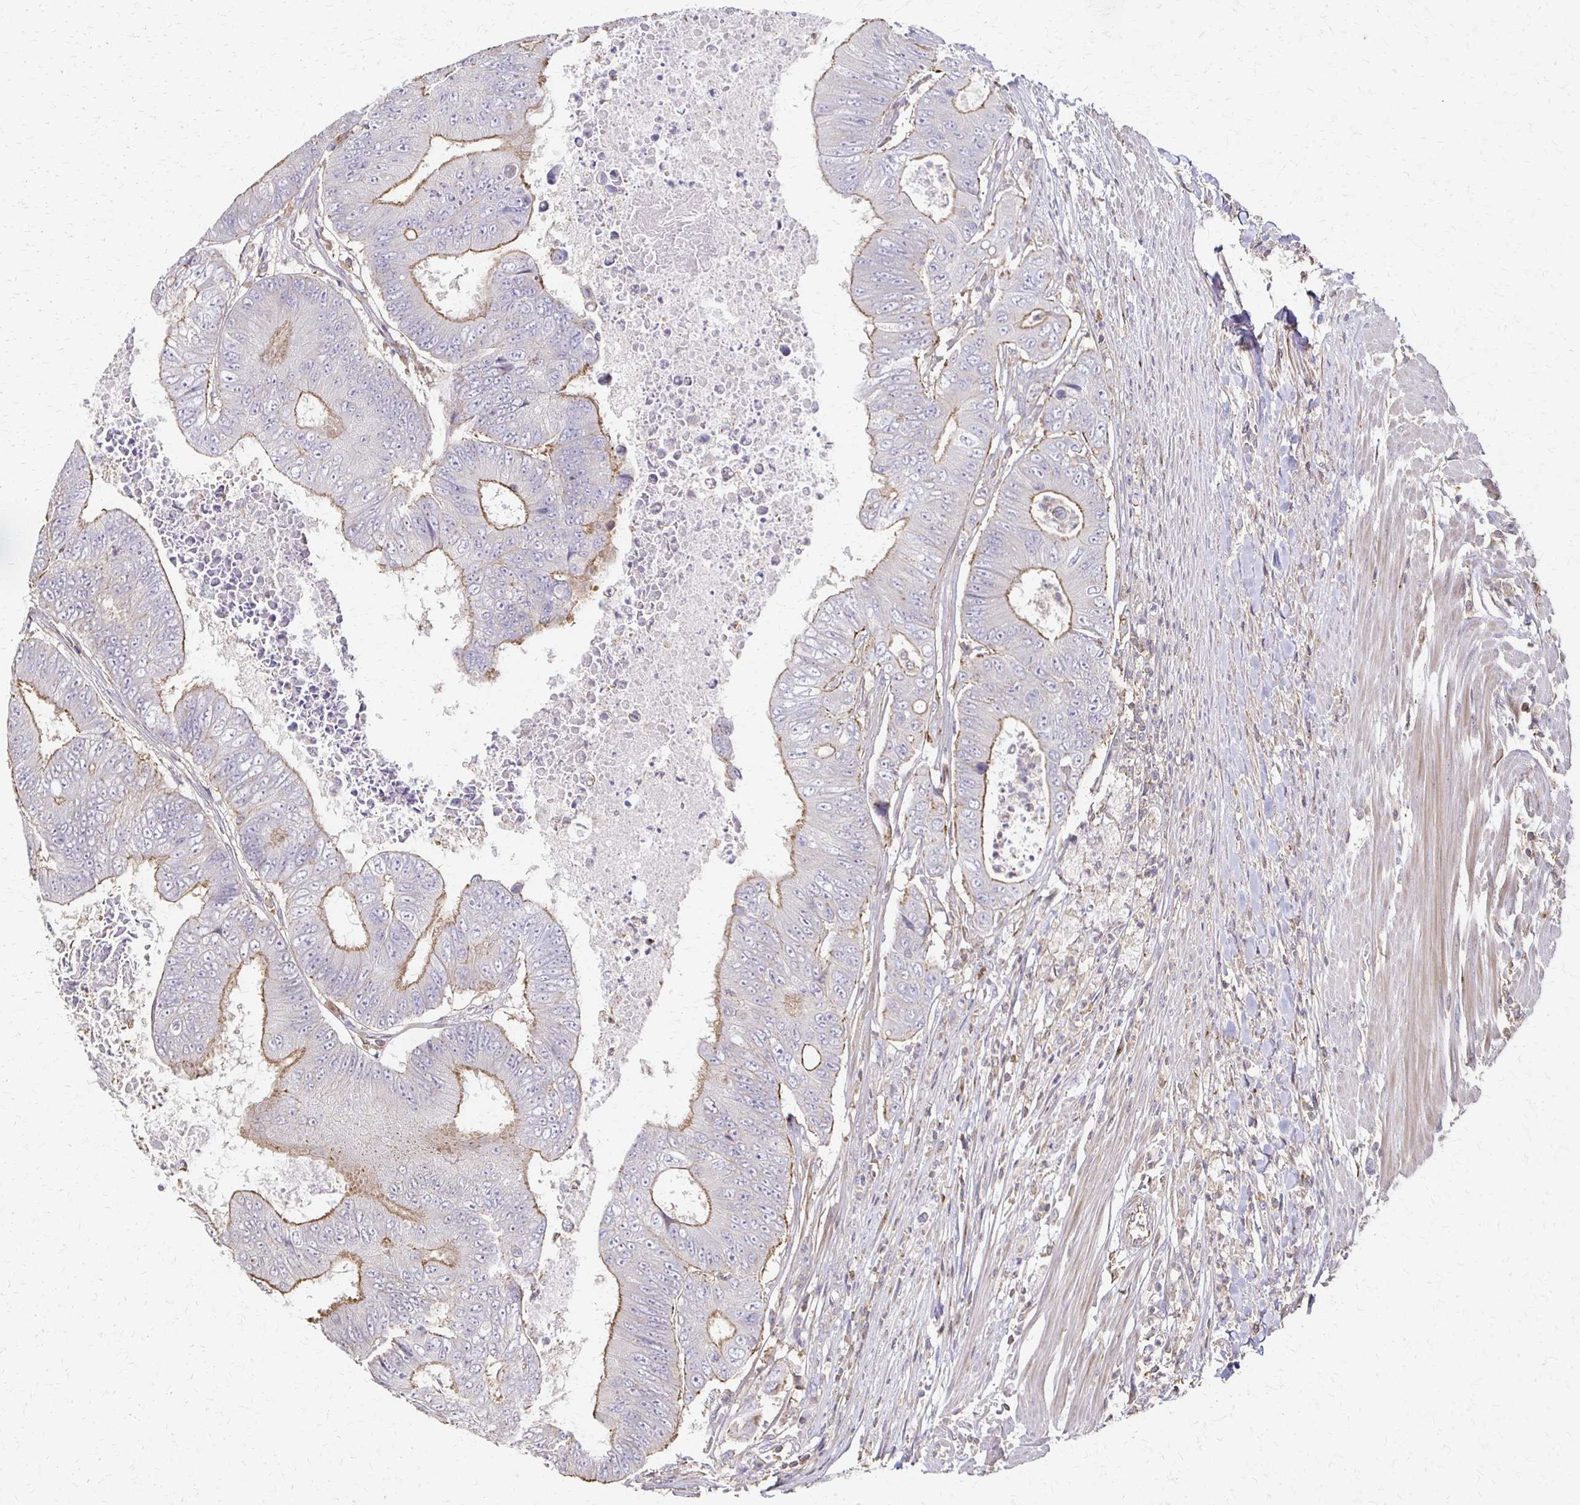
{"staining": {"intensity": "moderate", "quantity": "25%-75%", "location": "cytoplasmic/membranous"}, "tissue": "colorectal cancer", "cell_type": "Tumor cells", "image_type": "cancer", "snomed": [{"axis": "morphology", "description": "Adenocarcinoma, NOS"}, {"axis": "topography", "description": "Colon"}], "caption": "Adenocarcinoma (colorectal) tissue exhibits moderate cytoplasmic/membranous staining in about 25%-75% of tumor cells, visualized by immunohistochemistry. Nuclei are stained in blue.", "gene": "C1QTNF7", "patient": {"sex": "female", "age": 48}}